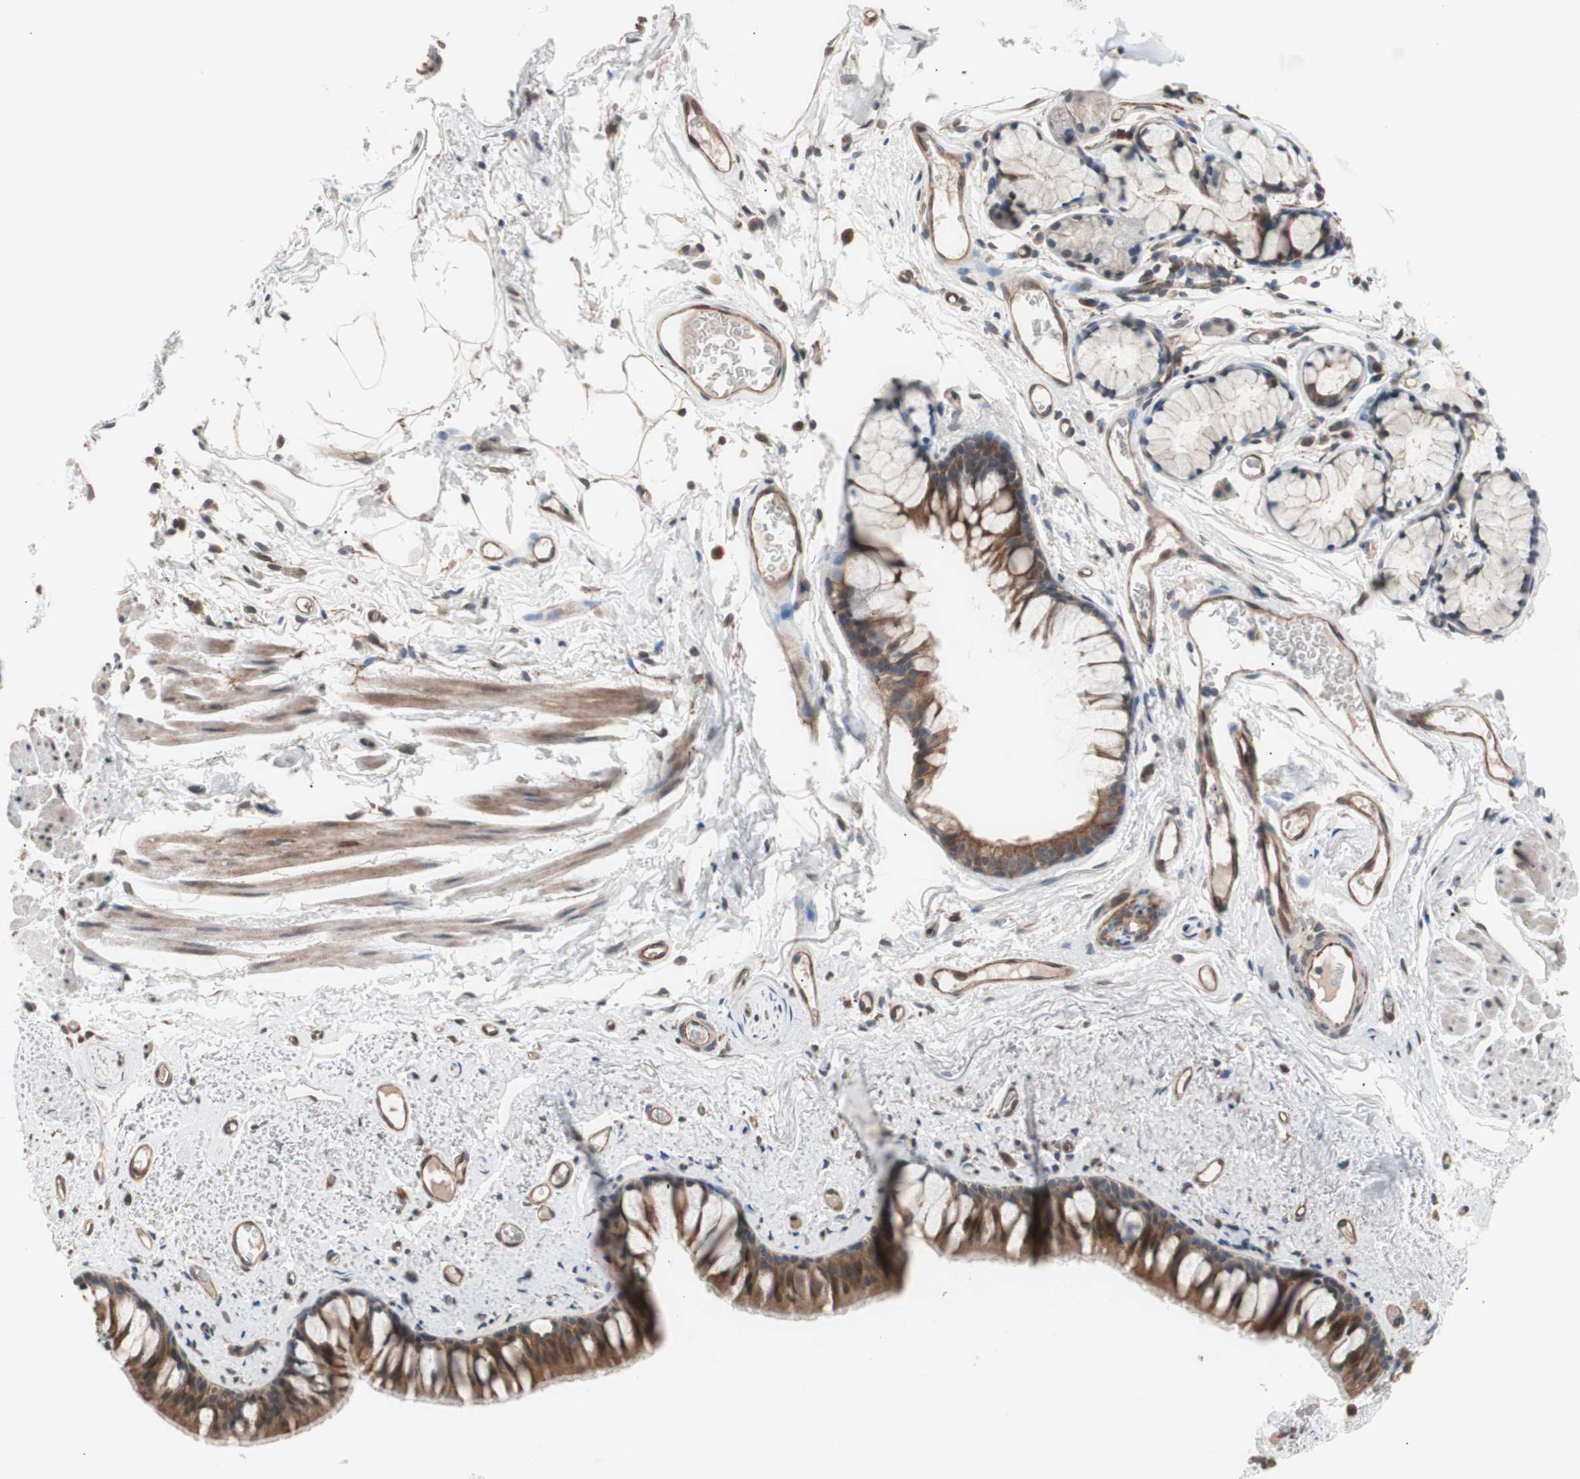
{"staining": {"intensity": "moderate", "quantity": ">75%", "location": "cytoplasmic/membranous,nuclear"}, "tissue": "bronchus", "cell_type": "Respiratory epithelial cells", "image_type": "normal", "snomed": [{"axis": "morphology", "description": "Normal tissue, NOS"}, {"axis": "topography", "description": "Bronchus"}], "caption": "Immunohistochemical staining of benign human bronchus exhibits >75% levels of moderate cytoplasmic/membranous,nuclear protein positivity in about >75% of respiratory epithelial cells.", "gene": "SMG1", "patient": {"sex": "female", "age": 73}}